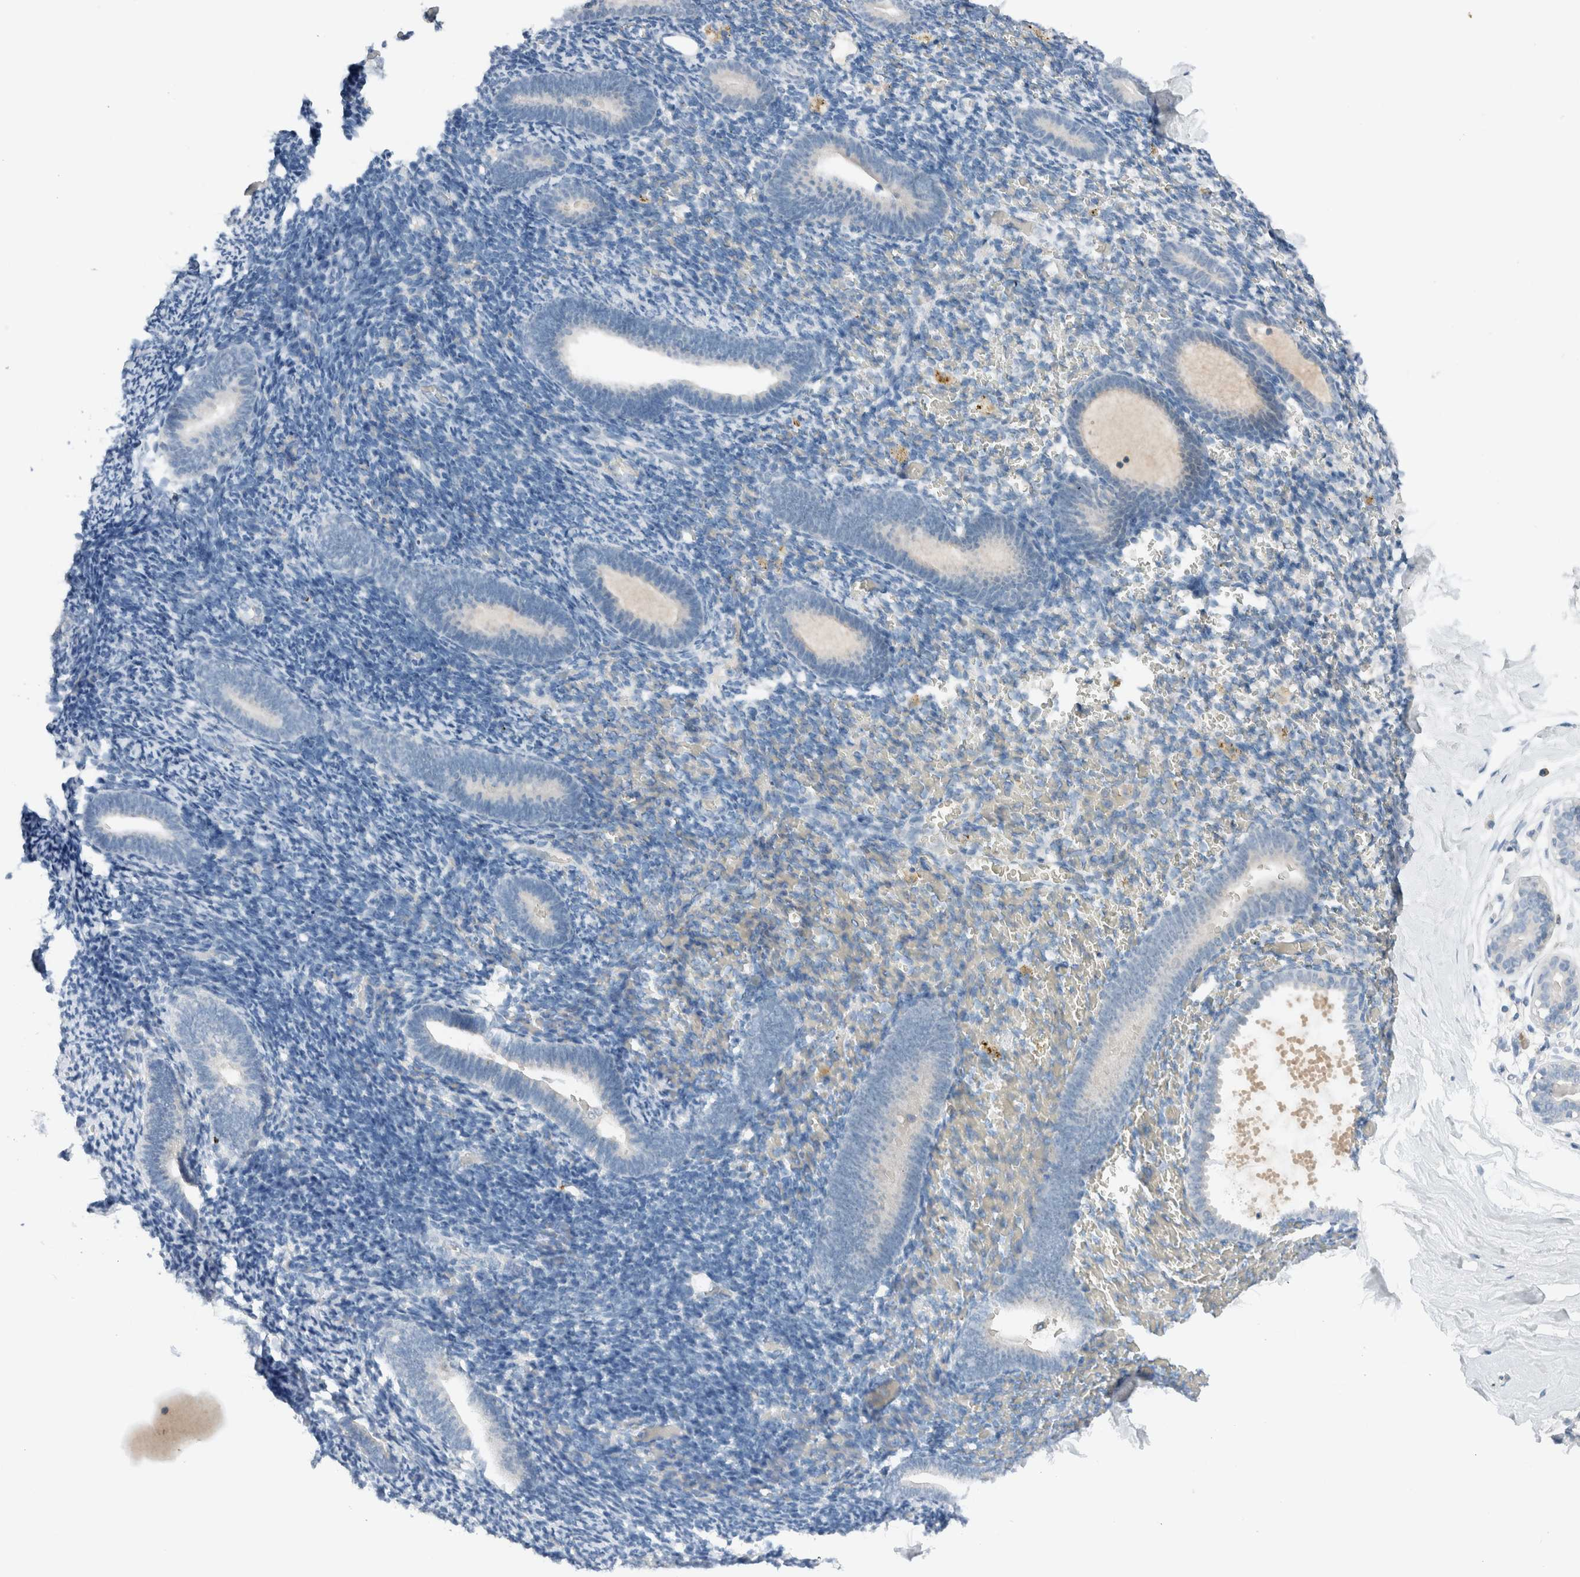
{"staining": {"intensity": "negative", "quantity": "none", "location": "none"}, "tissue": "endometrium", "cell_type": "Cells in endometrial stroma", "image_type": "normal", "snomed": [{"axis": "morphology", "description": "Normal tissue, NOS"}, {"axis": "topography", "description": "Endometrium"}], "caption": "Cells in endometrial stroma show no significant positivity in benign endometrium.", "gene": "DUOX1", "patient": {"sex": "female", "age": 51}}